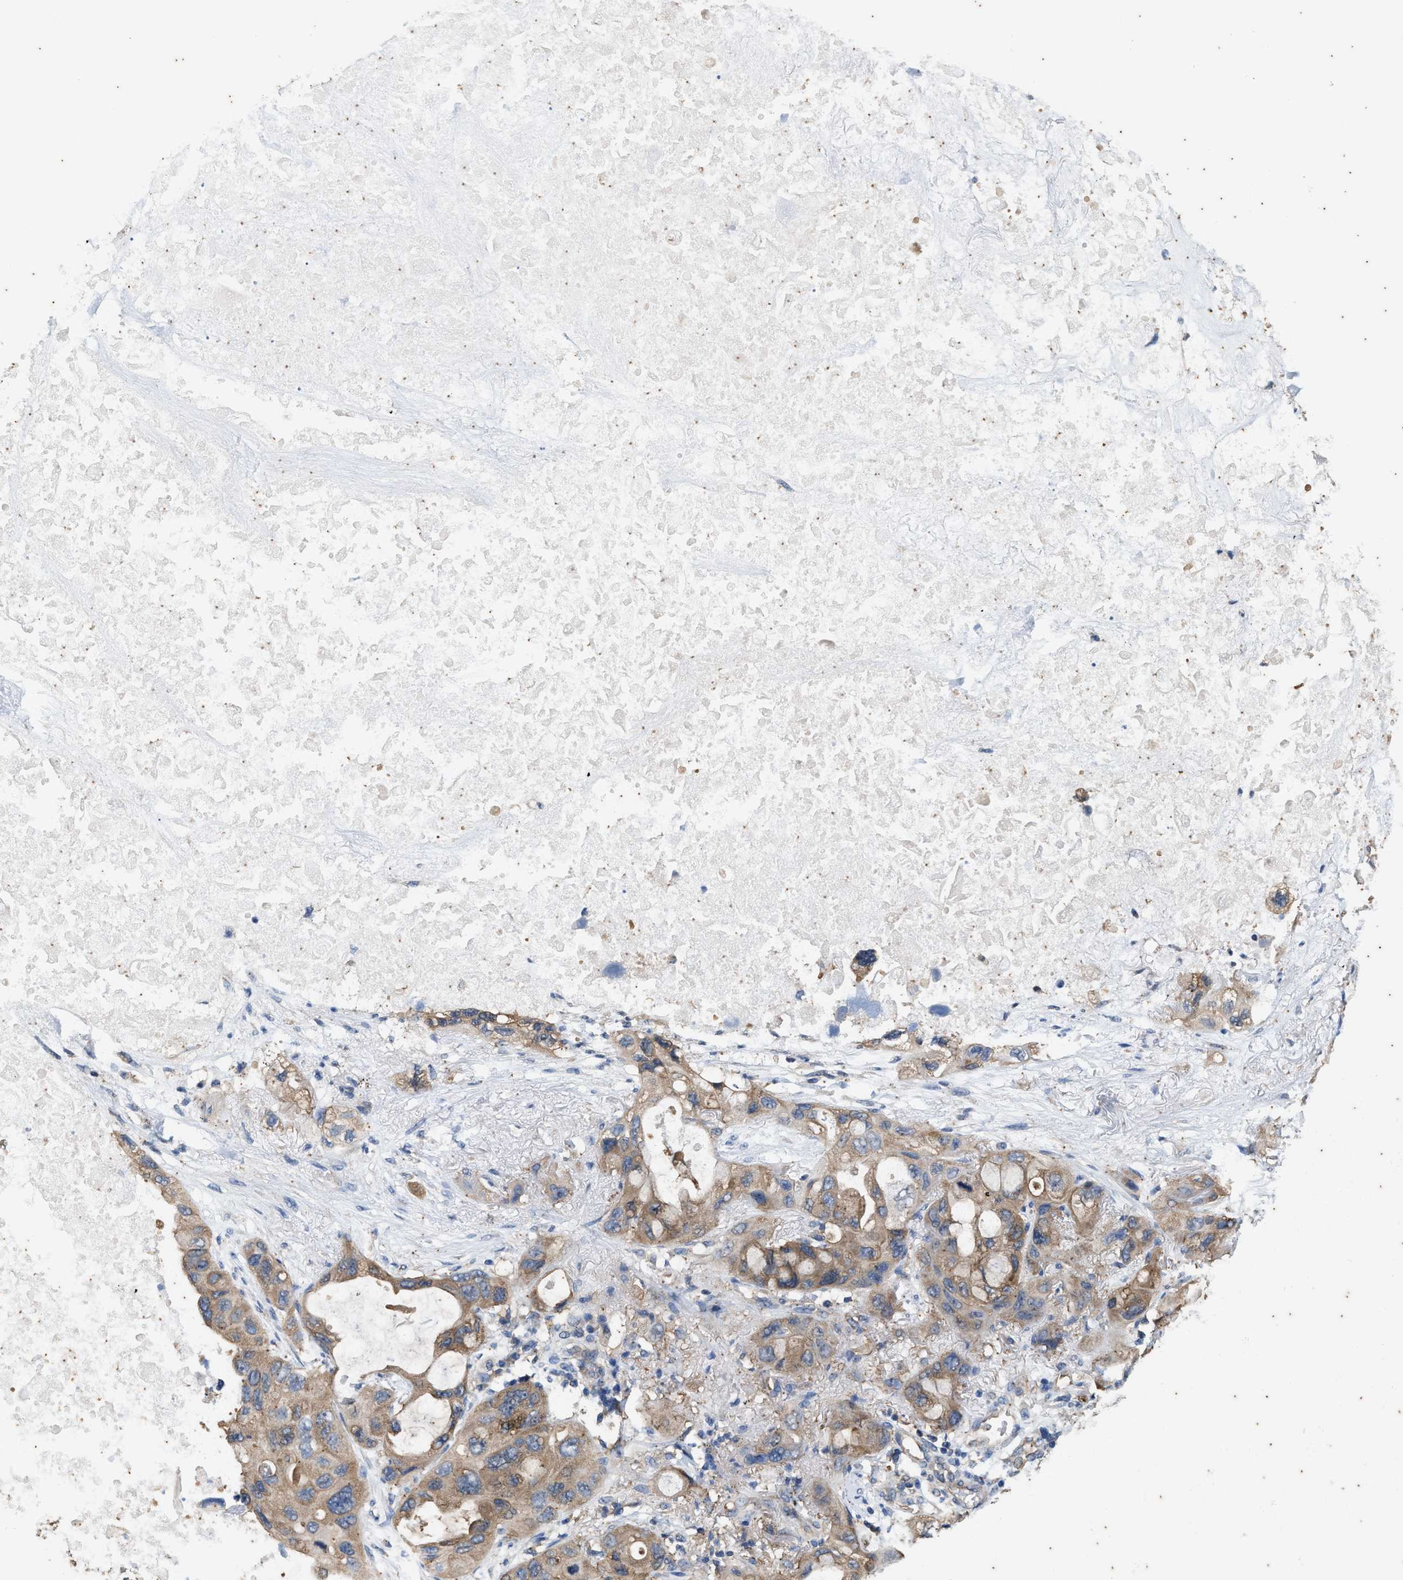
{"staining": {"intensity": "moderate", "quantity": ">75%", "location": "cytoplasmic/membranous"}, "tissue": "lung cancer", "cell_type": "Tumor cells", "image_type": "cancer", "snomed": [{"axis": "morphology", "description": "Squamous cell carcinoma, NOS"}, {"axis": "topography", "description": "Lung"}], "caption": "Lung cancer (squamous cell carcinoma) was stained to show a protein in brown. There is medium levels of moderate cytoplasmic/membranous staining in approximately >75% of tumor cells. (Stains: DAB in brown, nuclei in blue, Microscopy: brightfield microscopy at high magnification).", "gene": "COX19", "patient": {"sex": "female", "age": 73}}